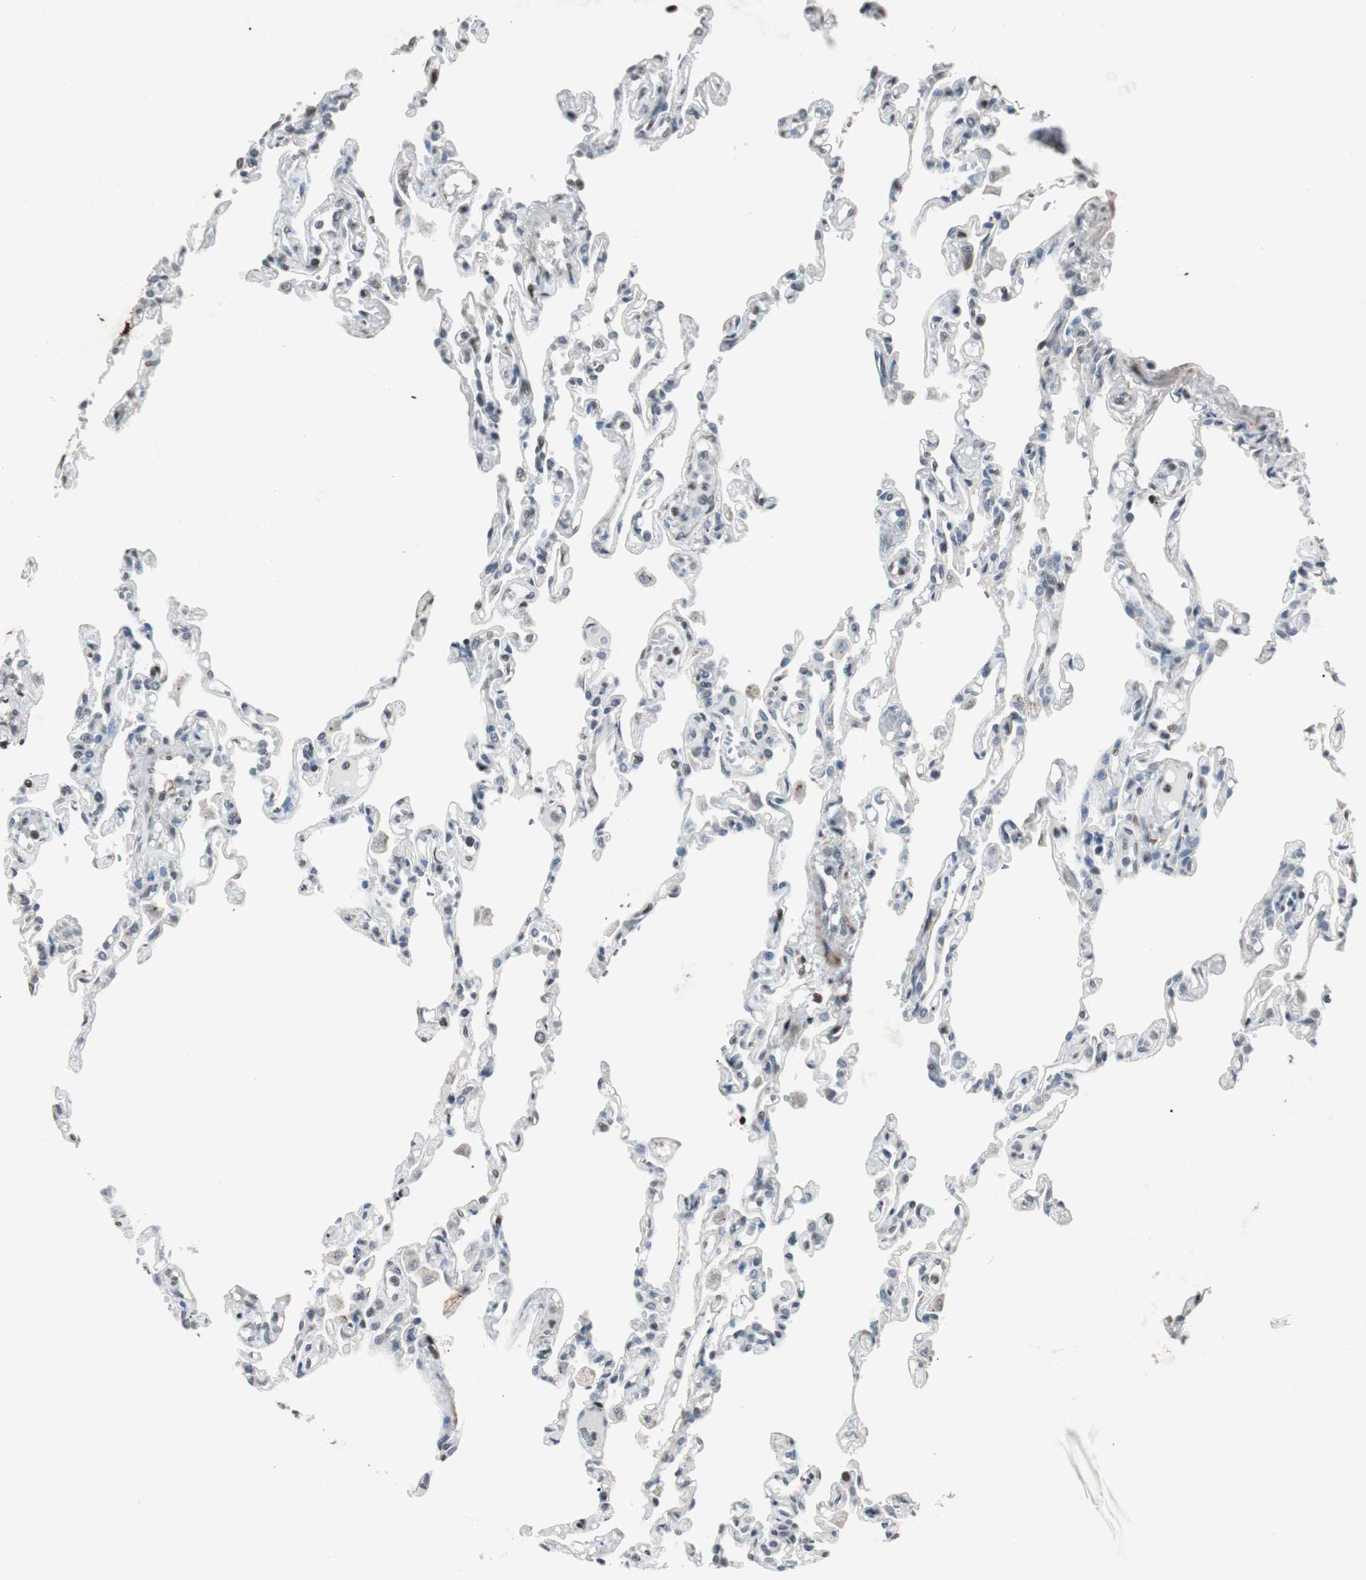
{"staining": {"intensity": "negative", "quantity": "none", "location": "none"}, "tissue": "lung", "cell_type": "Alveolar cells", "image_type": "normal", "snomed": [{"axis": "morphology", "description": "Normal tissue, NOS"}, {"axis": "topography", "description": "Lung"}], "caption": "Immunohistochemical staining of normal lung demonstrates no significant staining in alveolar cells. (Brightfield microscopy of DAB immunohistochemistry at high magnification).", "gene": "PRKG1", "patient": {"sex": "male", "age": 21}}